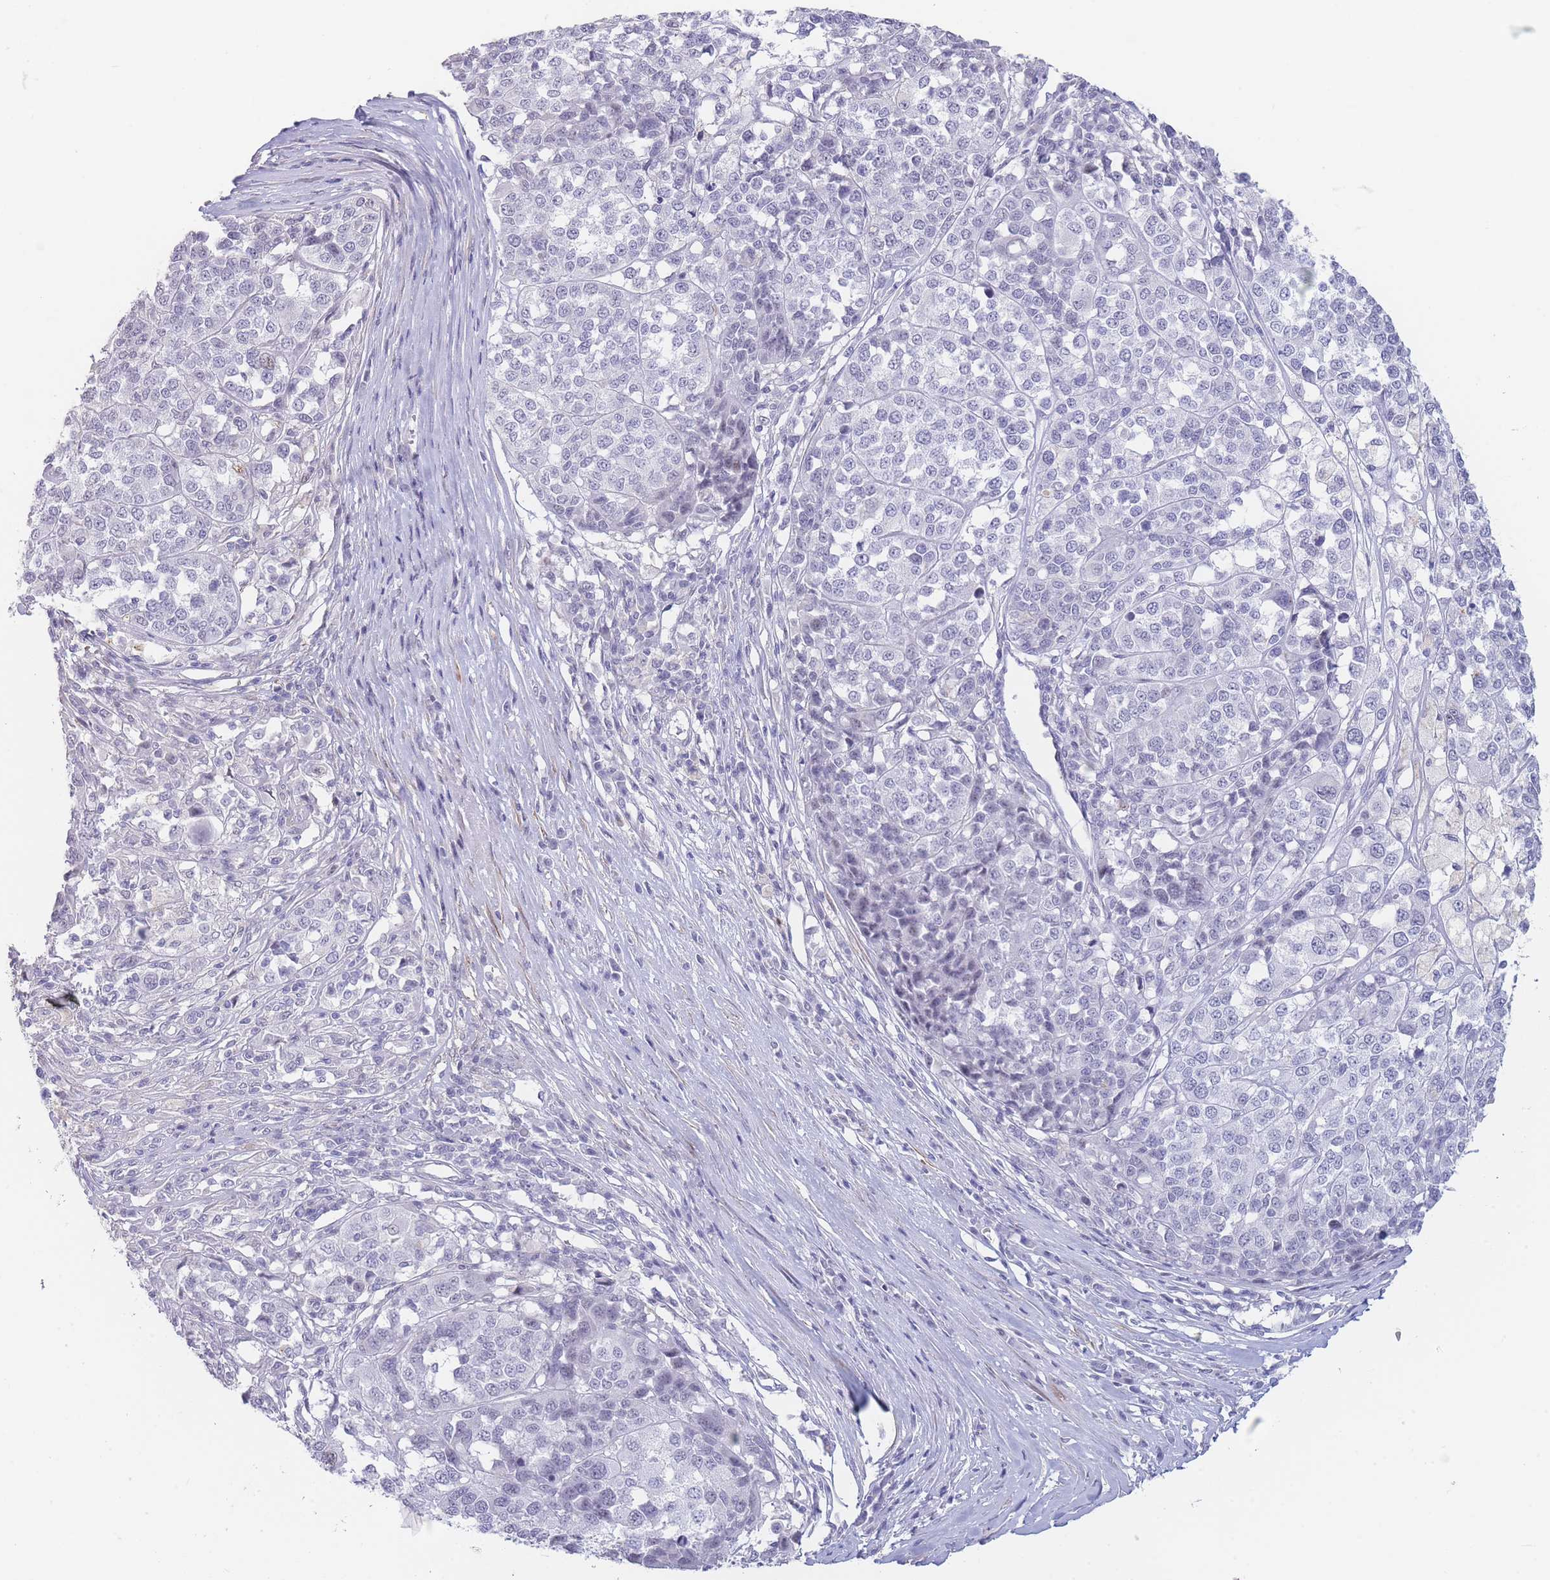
{"staining": {"intensity": "negative", "quantity": "none", "location": "none"}, "tissue": "melanoma", "cell_type": "Tumor cells", "image_type": "cancer", "snomed": [{"axis": "morphology", "description": "Malignant melanoma, Metastatic site"}, {"axis": "topography", "description": "Lymph node"}], "caption": "An immunohistochemistry (IHC) histopathology image of melanoma is shown. There is no staining in tumor cells of melanoma.", "gene": "ASAP3", "patient": {"sex": "male", "age": 44}}